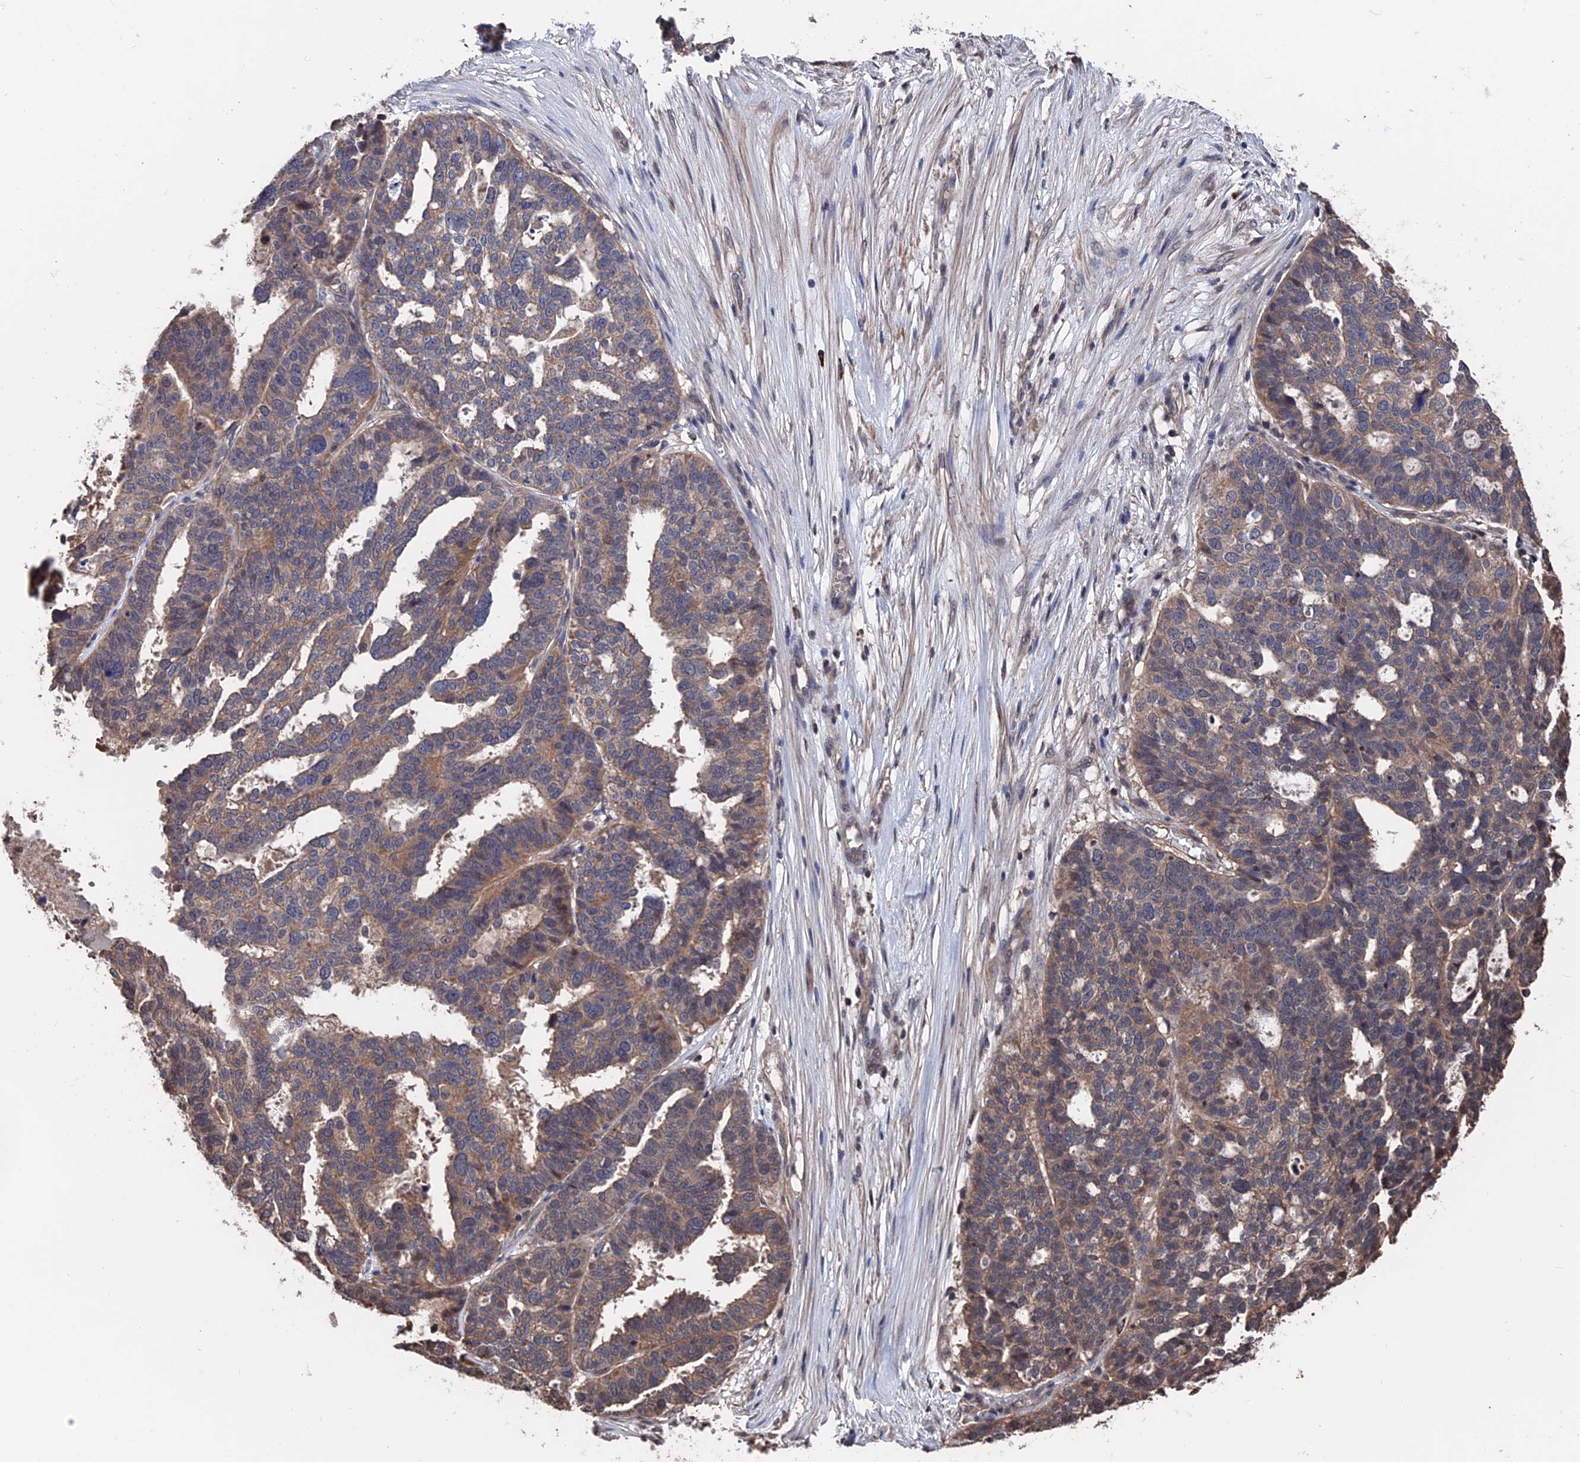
{"staining": {"intensity": "weak", "quantity": "25%-75%", "location": "cytoplasmic/membranous"}, "tissue": "ovarian cancer", "cell_type": "Tumor cells", "image_type": "cancer", "snomed": [{"axis": "morphology", "description": "Cystadenocarcinoma, serous, NOS"}, {"axis": "topography", "description": "Ovary"}], "caption": "Protein expression analysis of human ovarian serous cystadenocarcinoma reveals weak cytoplasmic/membranous positivity in approximately 25%-75% of tumor cells.", "gene": "PDE12", "patient": {"sex": "female", "age": 59}}